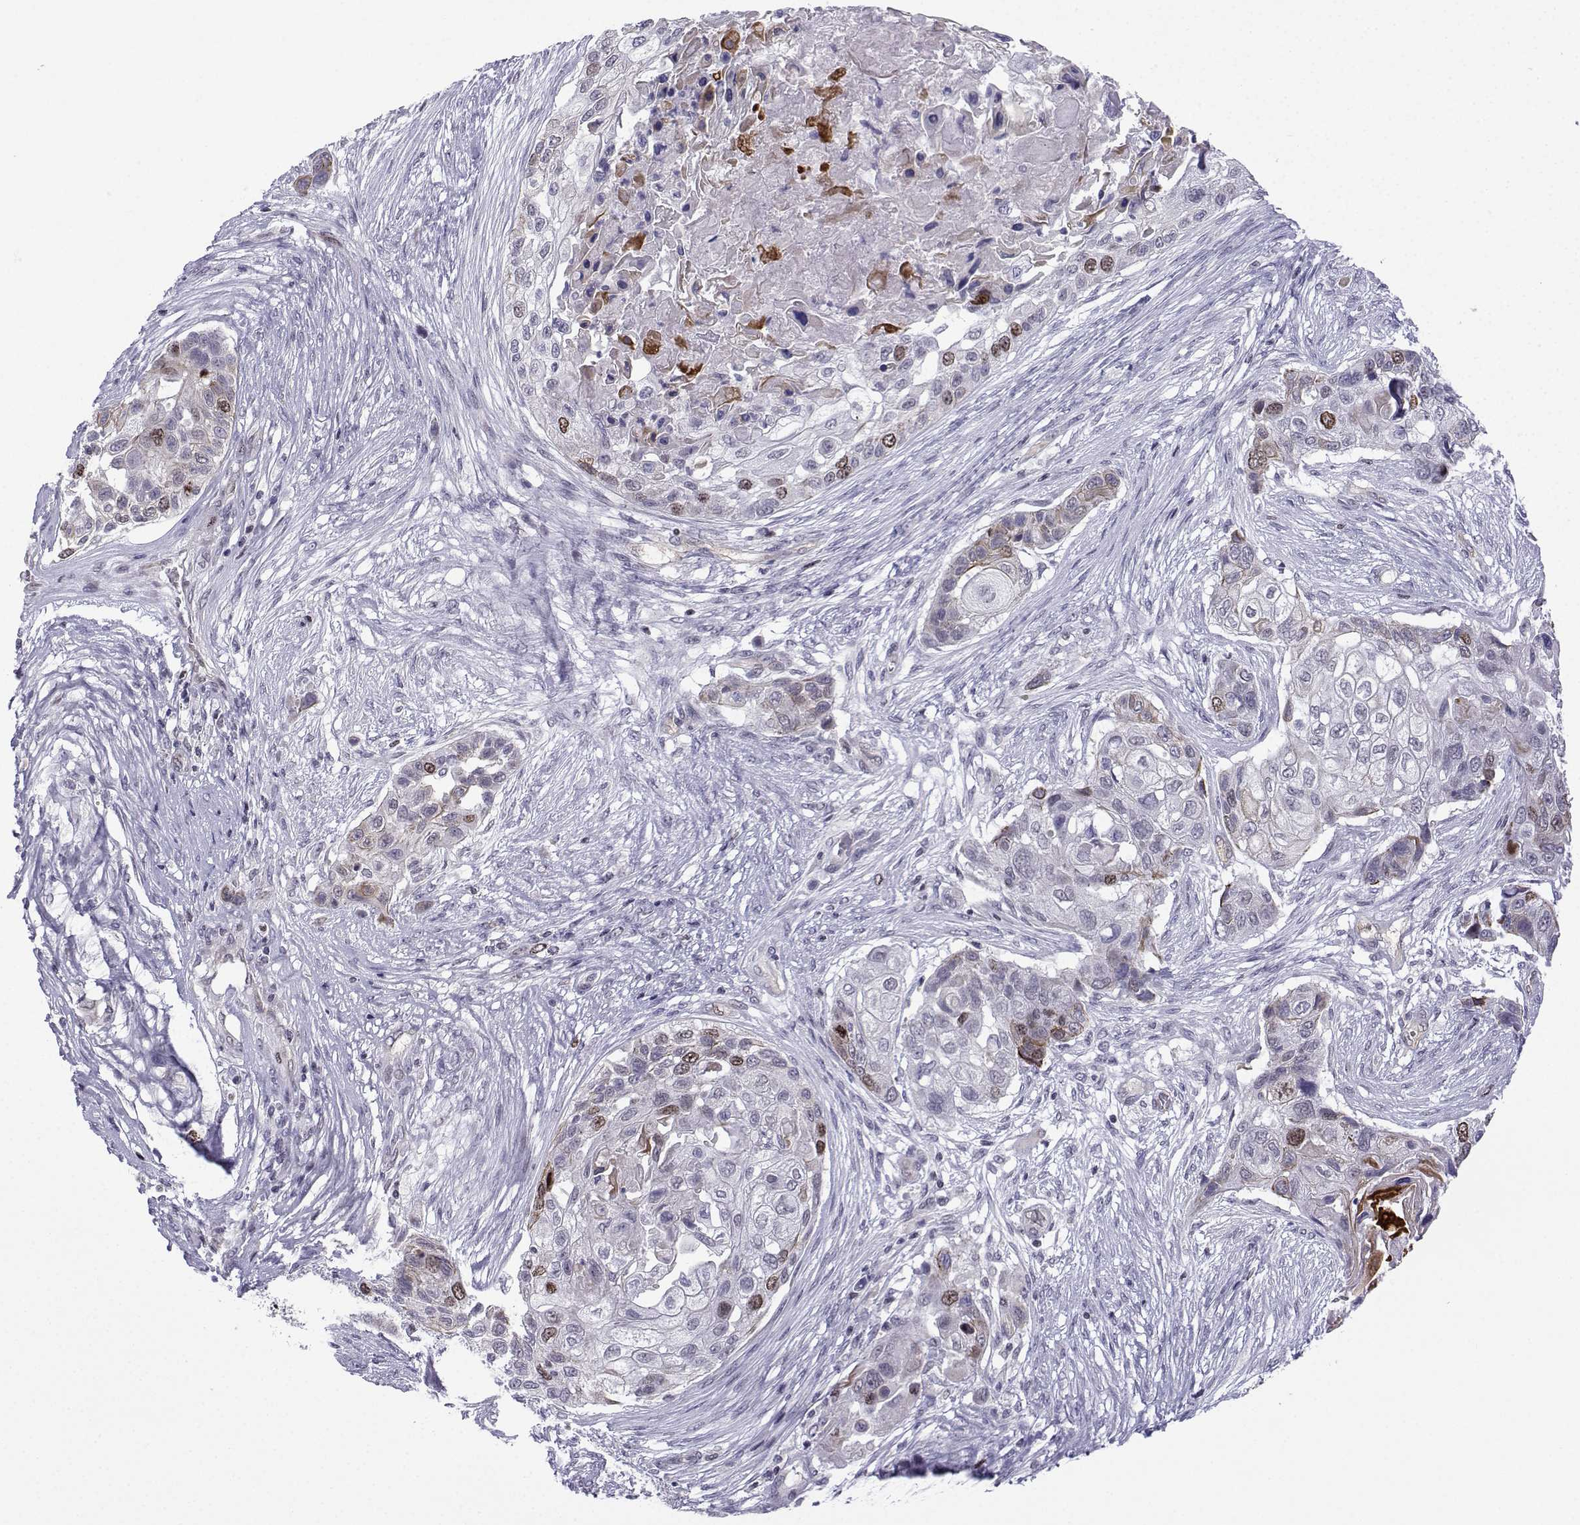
{"staining": {"intensity": "moderate", "quantity": "<25%", "location": "cytoplasmic/membranous,nuclear"}, "tissue": "lung cancer", "cell_type": "Tumor cells", "image_type": "cancer", "snomed": [{"axis": "morphology", "description": "Squamous cell carcinoma, NOS"}, {"axis": "topography", "description": "Lung"}], "caption": "A low amount of moderate cytoplasmic/membranous and nuclear positivity is present in approximately <25% of tumor cells in lung cancer tissue.", "gene": "INCENP", "patient": {"sex": "male", "age": 69}}